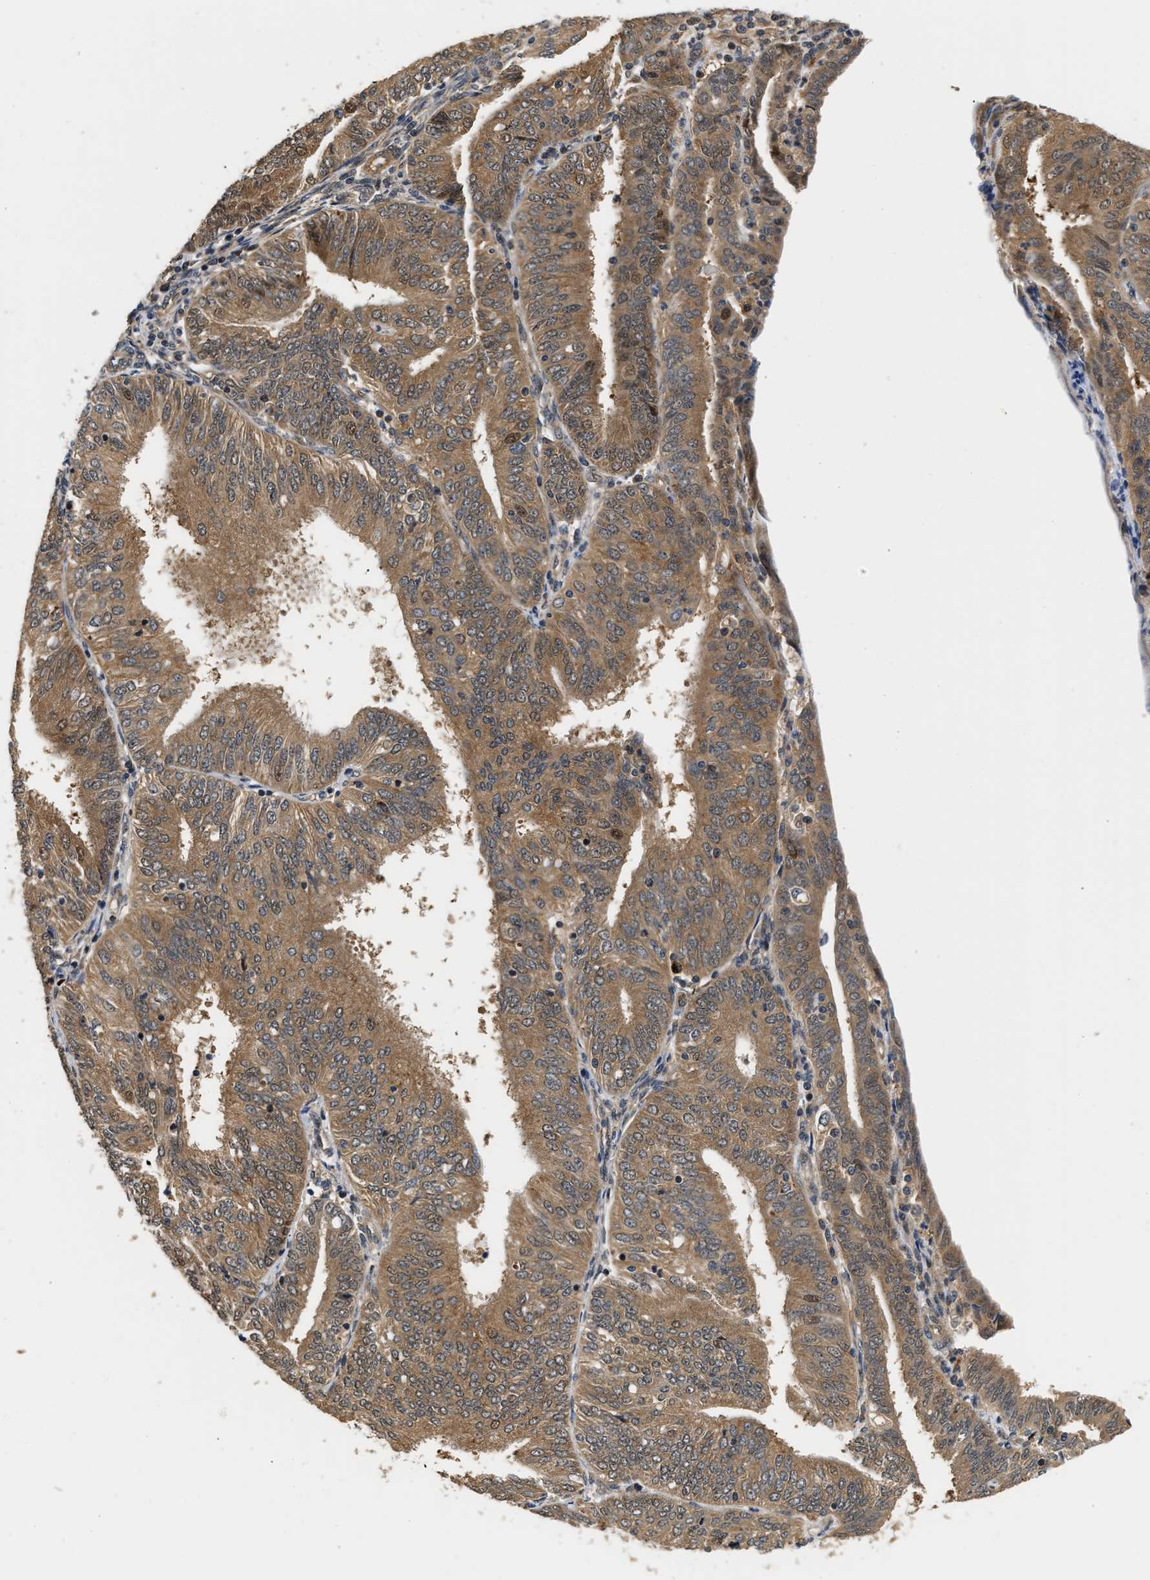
{"staining": {"intensity": "moderate", "quantity": ">75%", "location": "cytoplasmic/membranous"}, "tissue": "endometrial cancer", "cell_type": "Tumor cells", "image_type": "cancer", "snomed": [{"axis": "morphology", "description": "Adenocarcinoma, NOS"}, {"axis": "topography", "description": "Endometrium"}], "caption": "Protein staining of endometrial adenocarcinoma tissue demonstrates moderate cytoplasmic/membranous staining in about >75% of tumor cells.", "gene": "LARP6", "patient": {"sex": "female", "age": 58}}